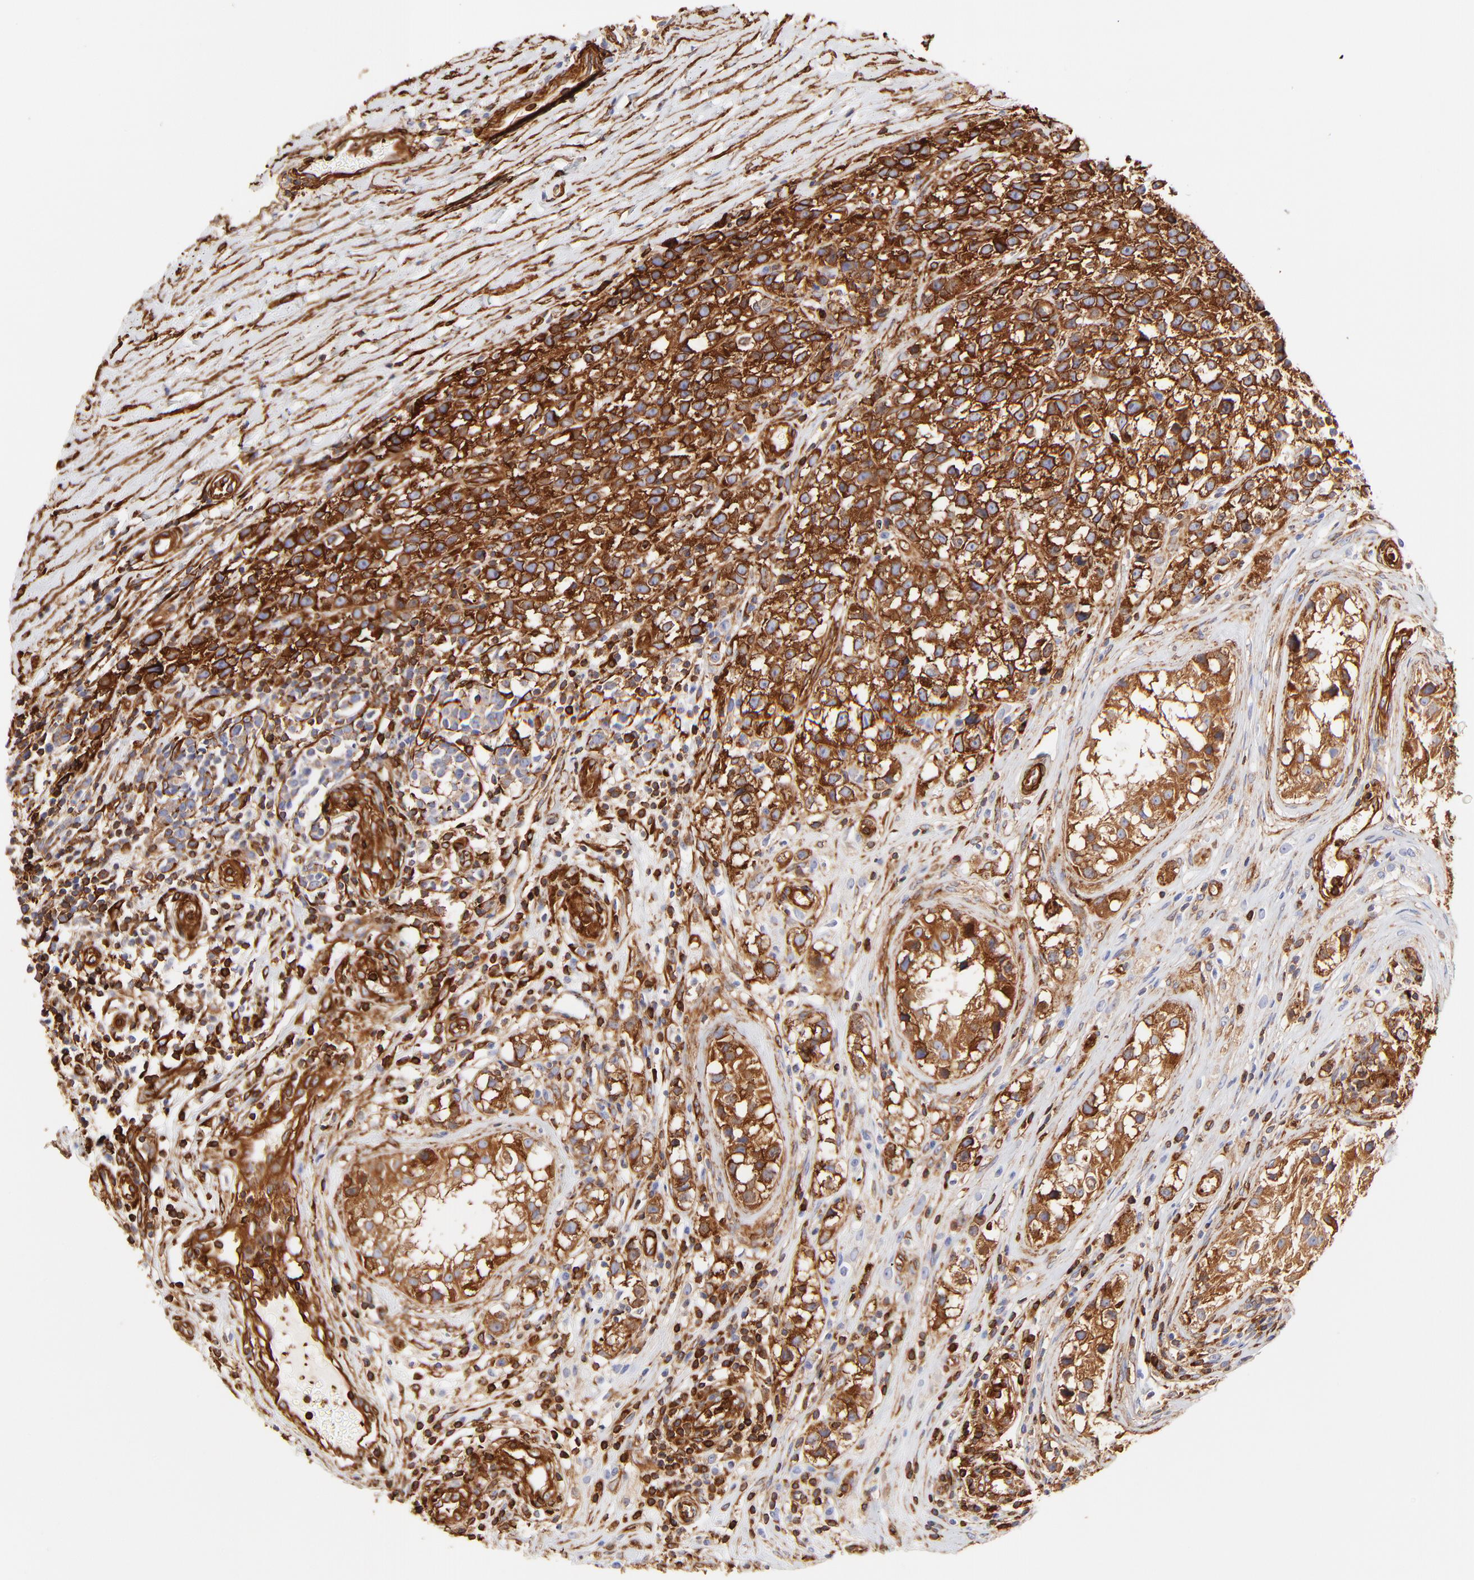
{"staining": {"intensity": "strong", "quantity": ">75%", "location": "cytoplasmic/membranous"}, "tissue": "testis cancer", "cell_type": "Tumor cells", "image_type": "cancer", "snomed": [{"axis": "morphology", "description": "Seminoma, NOS"}, {"axis": "topography", "description": "Testis"}], "caption": "Immunohistochemistry (IHC) (DAB) staining of testis cancer displays strong cytoplasmic/membranous protein staining in approximately >75% of tumor cells.", "gene": "FLNA", "patient": {"sex": "male", "age": 25}}